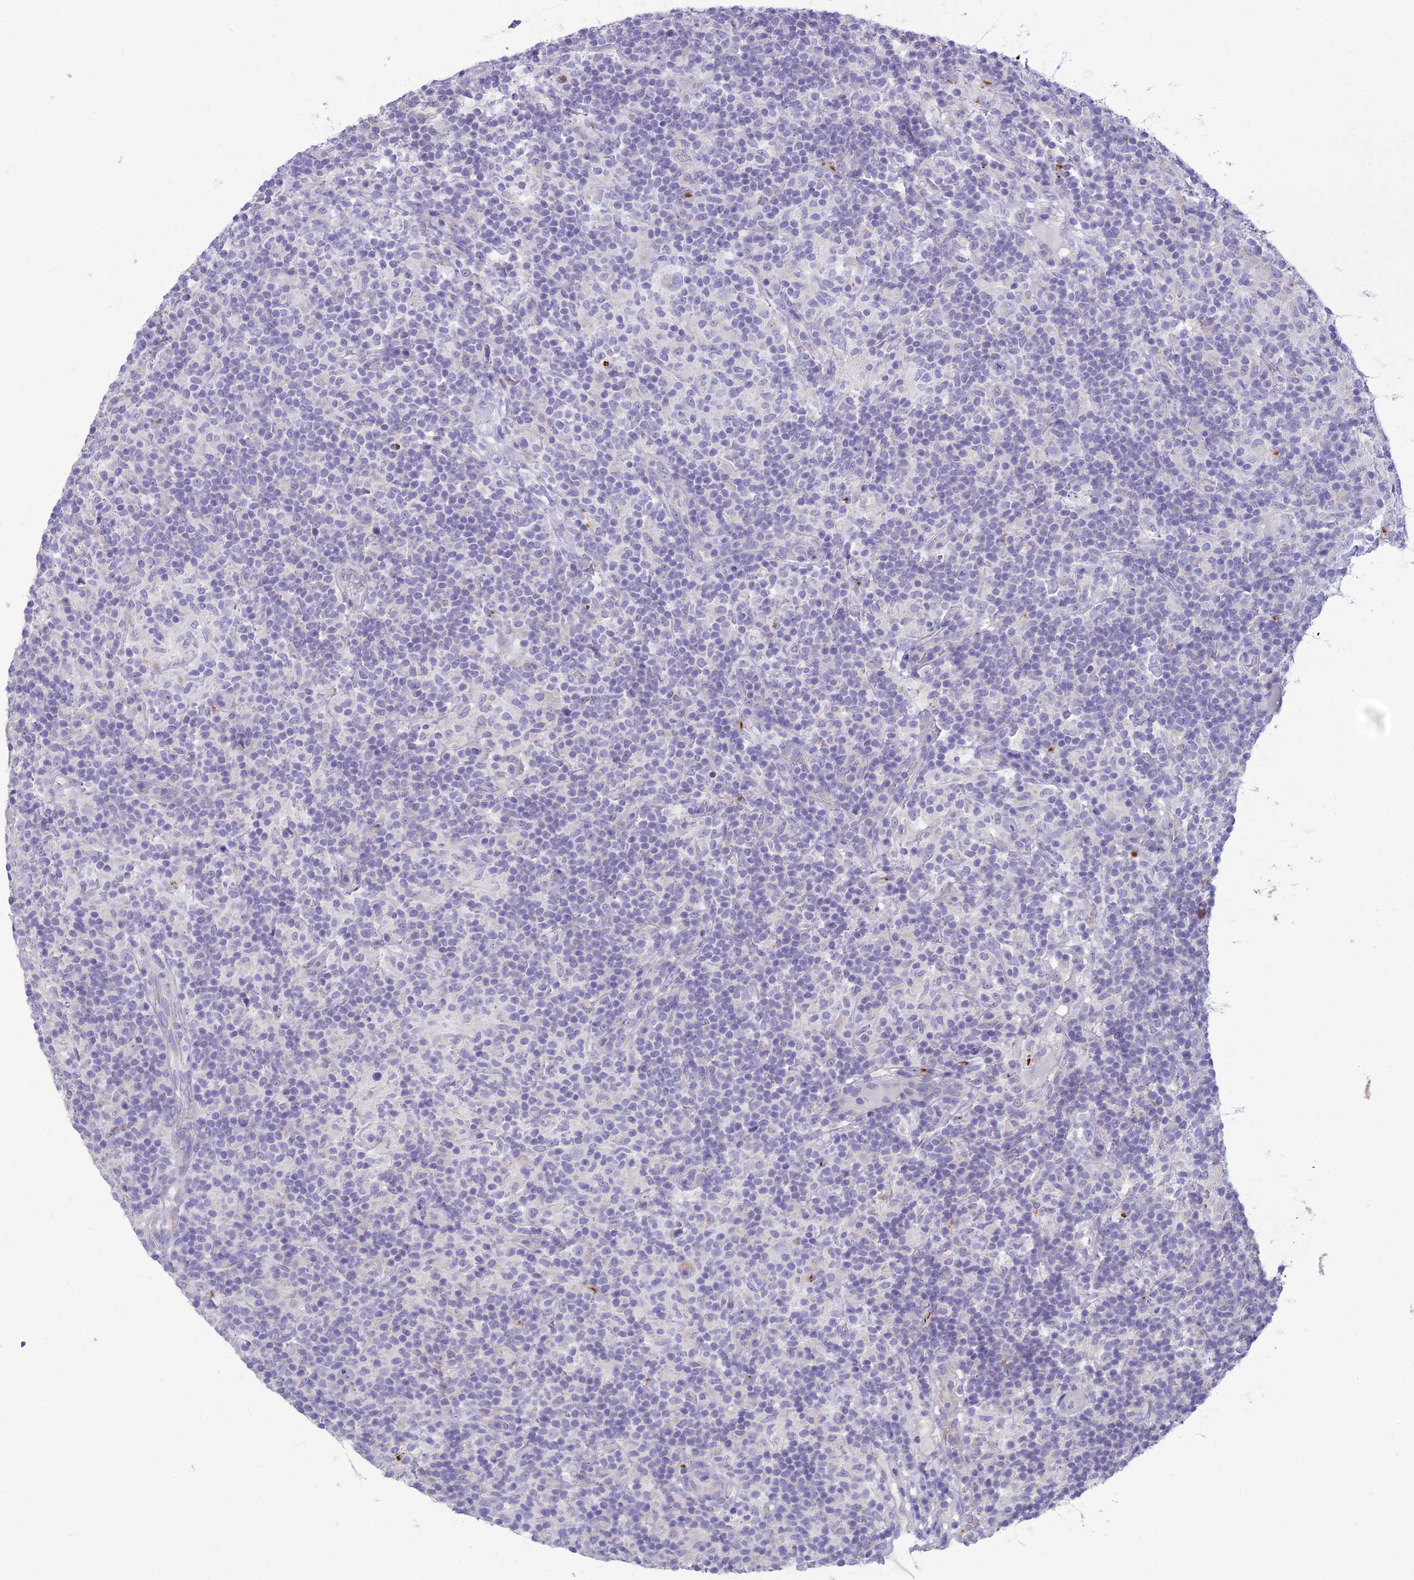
{"staining": {"intensity": "negative", "quantity": "none", "location": "none"}, "tissue": "lymphoma", "cell_type": "Tumor cells", "image_type": "cancer", "snomed": [{"axis": "morphology", "description": "Hodgkin's disease, NOS"}, {"axis": "topography", "description": "Lymph node"}], "caption": "Immunohistochemistry histopathology image of Hodgkin's disease stained for a protein (brown), which exhibits no positivity in tumor cells.", "gene": "DHDH", "patient": {"sex": "male", "age": 70}}